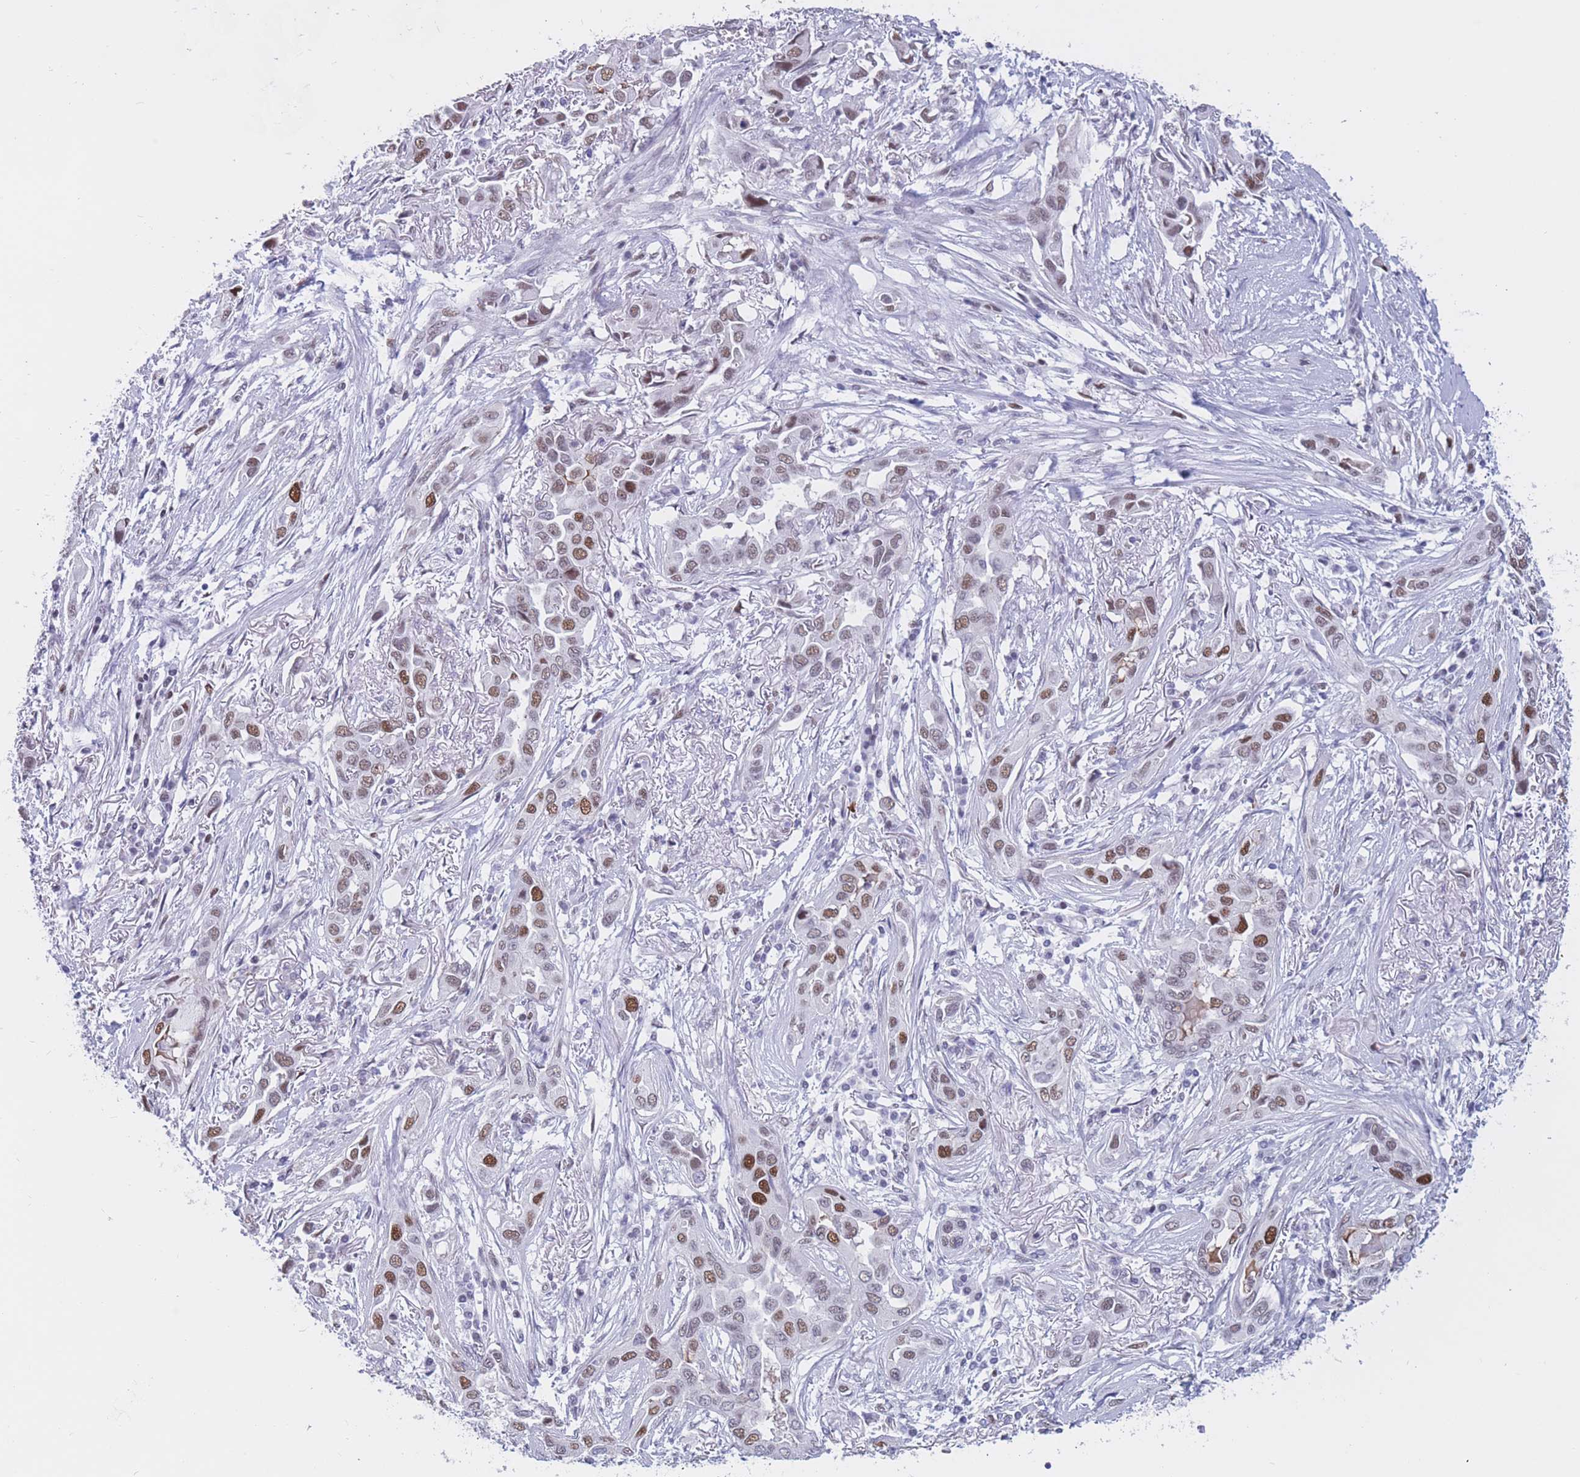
{"staining": {"intensity": "moderate", "quantity": "25%-75%", "location": "nuclear"}, "tissue": "lung cancer", "cell_type": "Tumor cells", "image_type": "cancer", "snomed": [{"axis": "morphology", "description": "Adenocarcinoma, NOS"}, {"axis": "topography", "description": "Lung"}], "caption": "IHC of lung cancer (adenocarcinoma) demonstrates medium levels of moderate nuclear expression in about 25%-75% of tumor cells.", "gene": "NASP", "patient": {"sex": "female", "age": 76}}